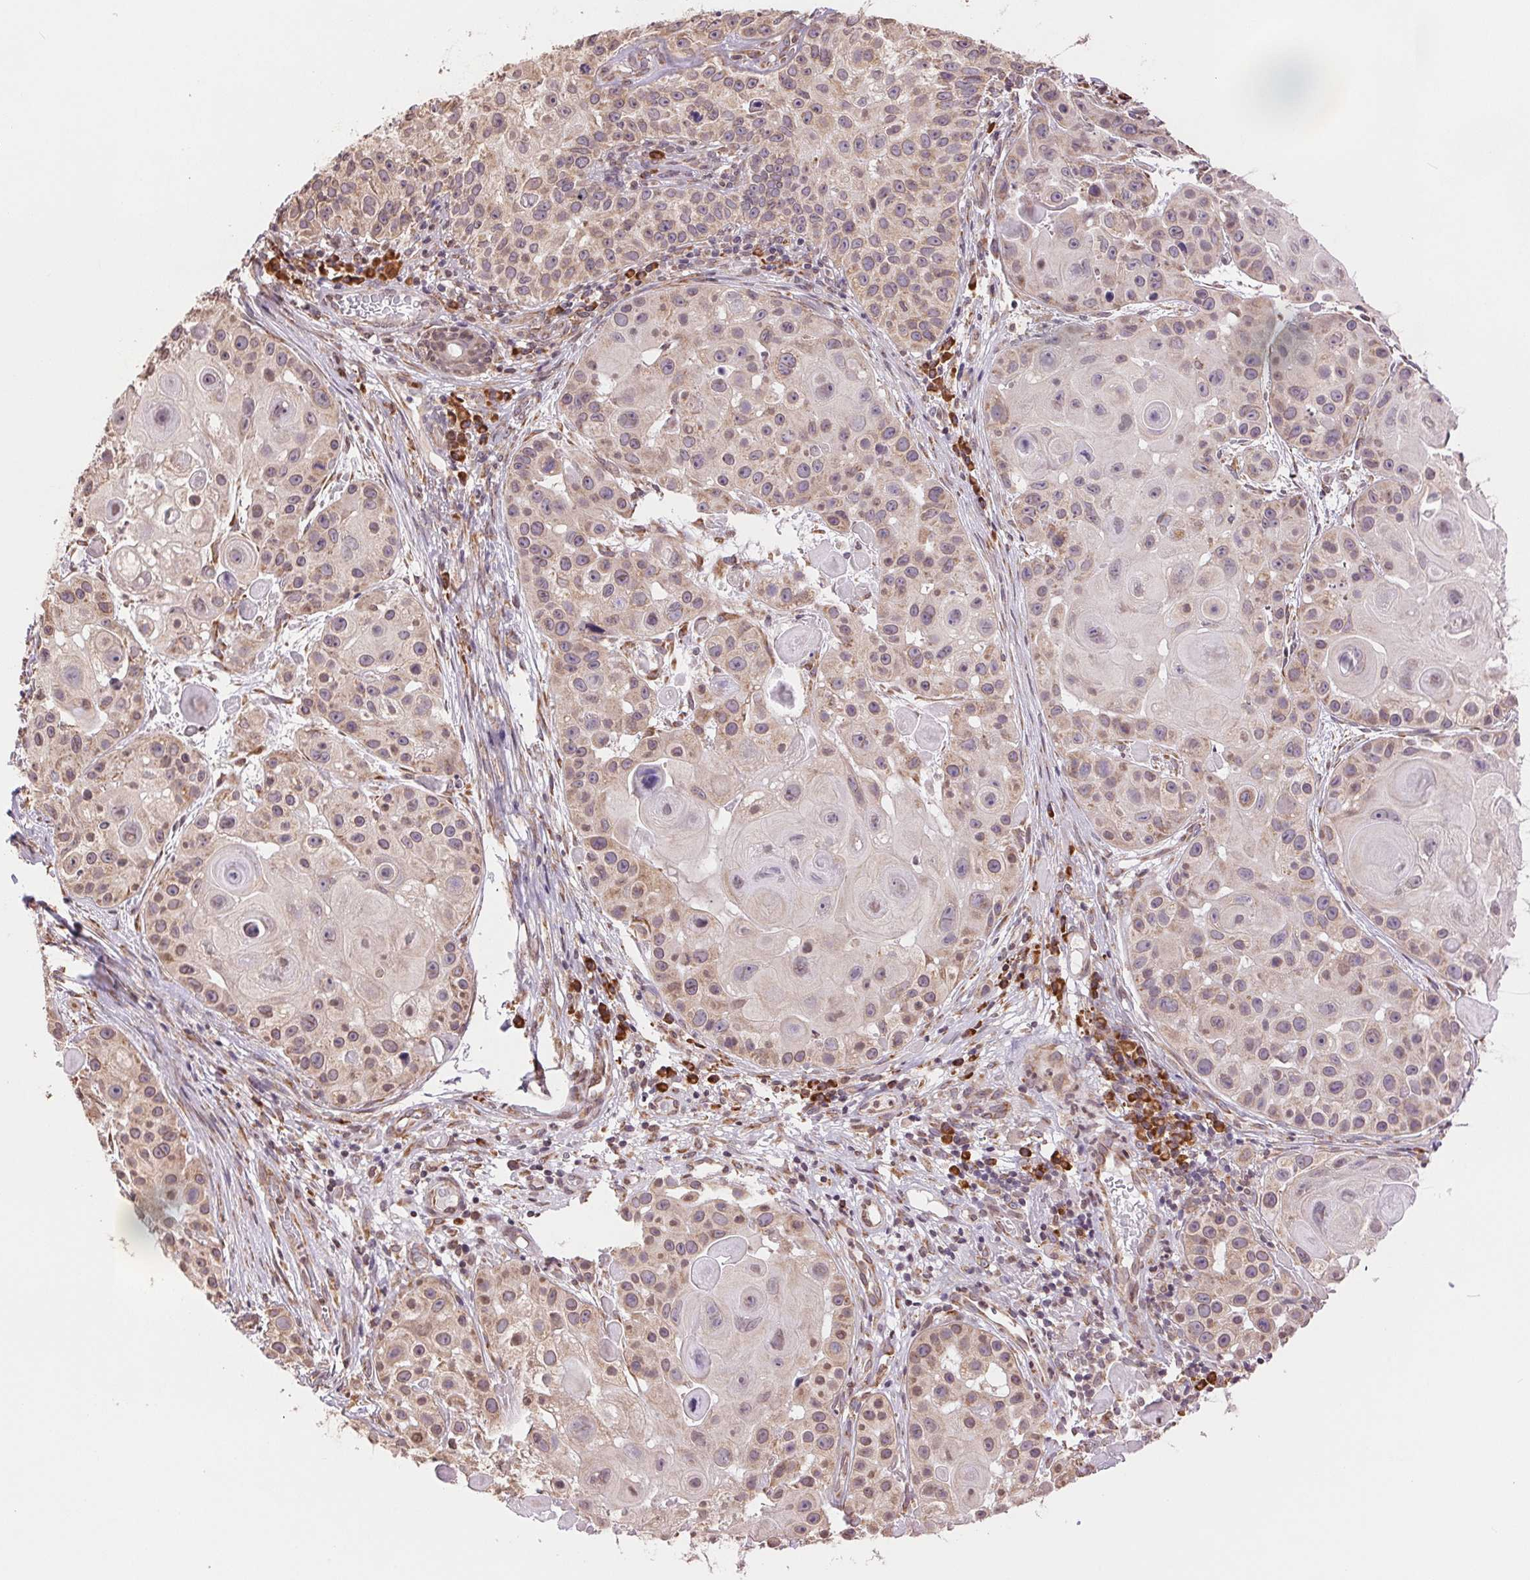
{"staining": {"intensity": "weak", "quantity": "25%-75%", "location": "cytoplasmic/membranous"}, "tissue": "skin cancer", "cell_type": "Tumor cells", "image_type": "cancer", "snomed": [{"axis": "morphology", "description": "Squamous cell carcinoma, NOS"}, {"axis": "topography", "description": "Skin"}], "caption": "Skin cancer tissue exhibits weak cytoplasmic/membranous expression in approximately 25%-75% of tumor cells, visualized by immunohistochemistry.", "gene": "RPN1", "patient": {"sex": "male", "age": 92}}